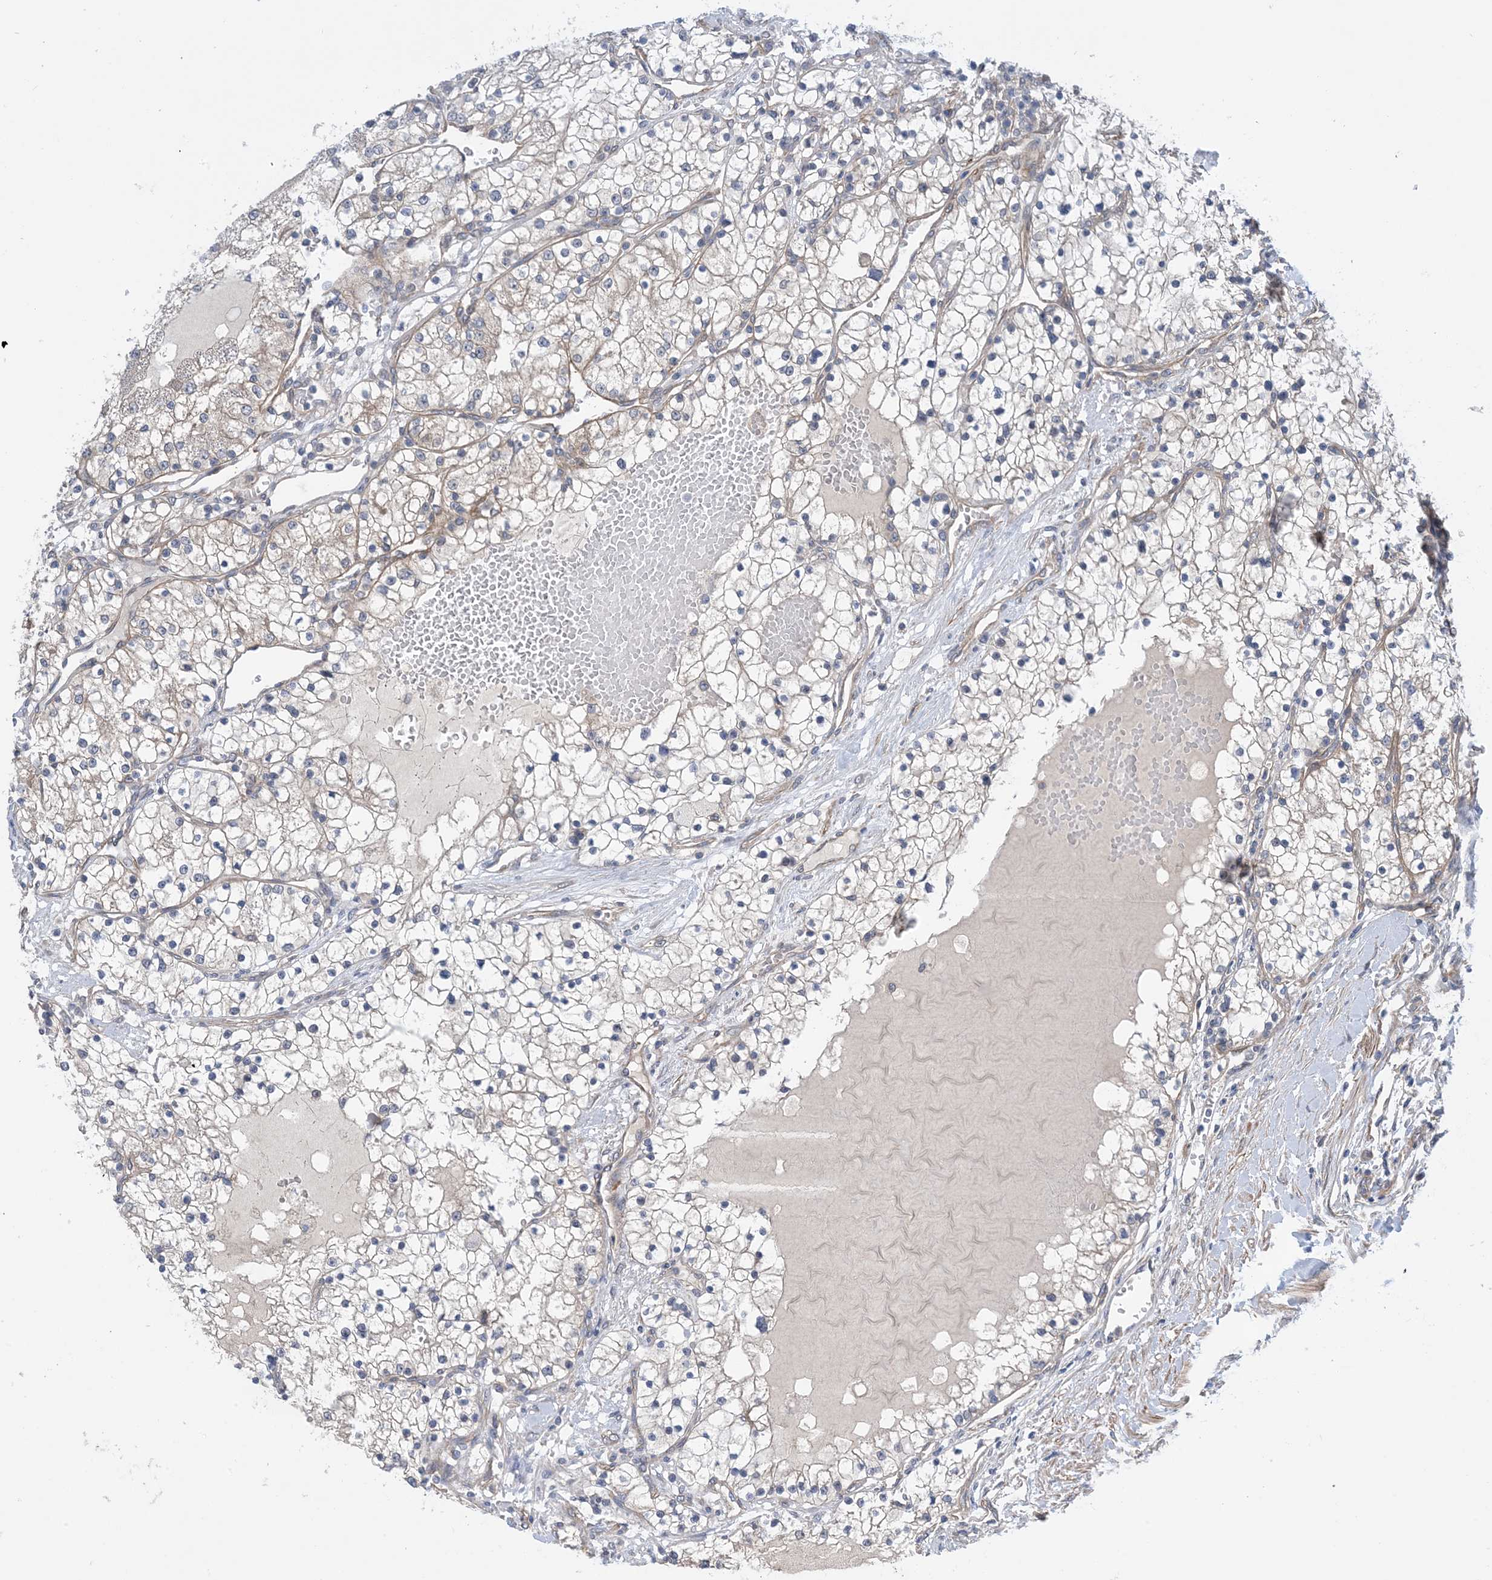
{"staining": {"intensity": "negative", "quantity": "none", "location": "none"}, "tissue": "renal cancer", "cell_type": "Tumor cells", "image_type": "cancer", "snomed": [{"axis": "morphology", "description": "Normal tissue, NOS"}, {"axis": "morphology", "description": "Adenocarcinoma, NOS"}, {"axis": "topography", "description": "Kidney"}], "caption": "DAB (3,3'-diaminobenzidine) immunohistochemical staining of human adenocarcinoma (renal) shows no significant staining in tumor cells.", "gene": "EHBP1", "patient": {"sex": "male", "age": 68}}